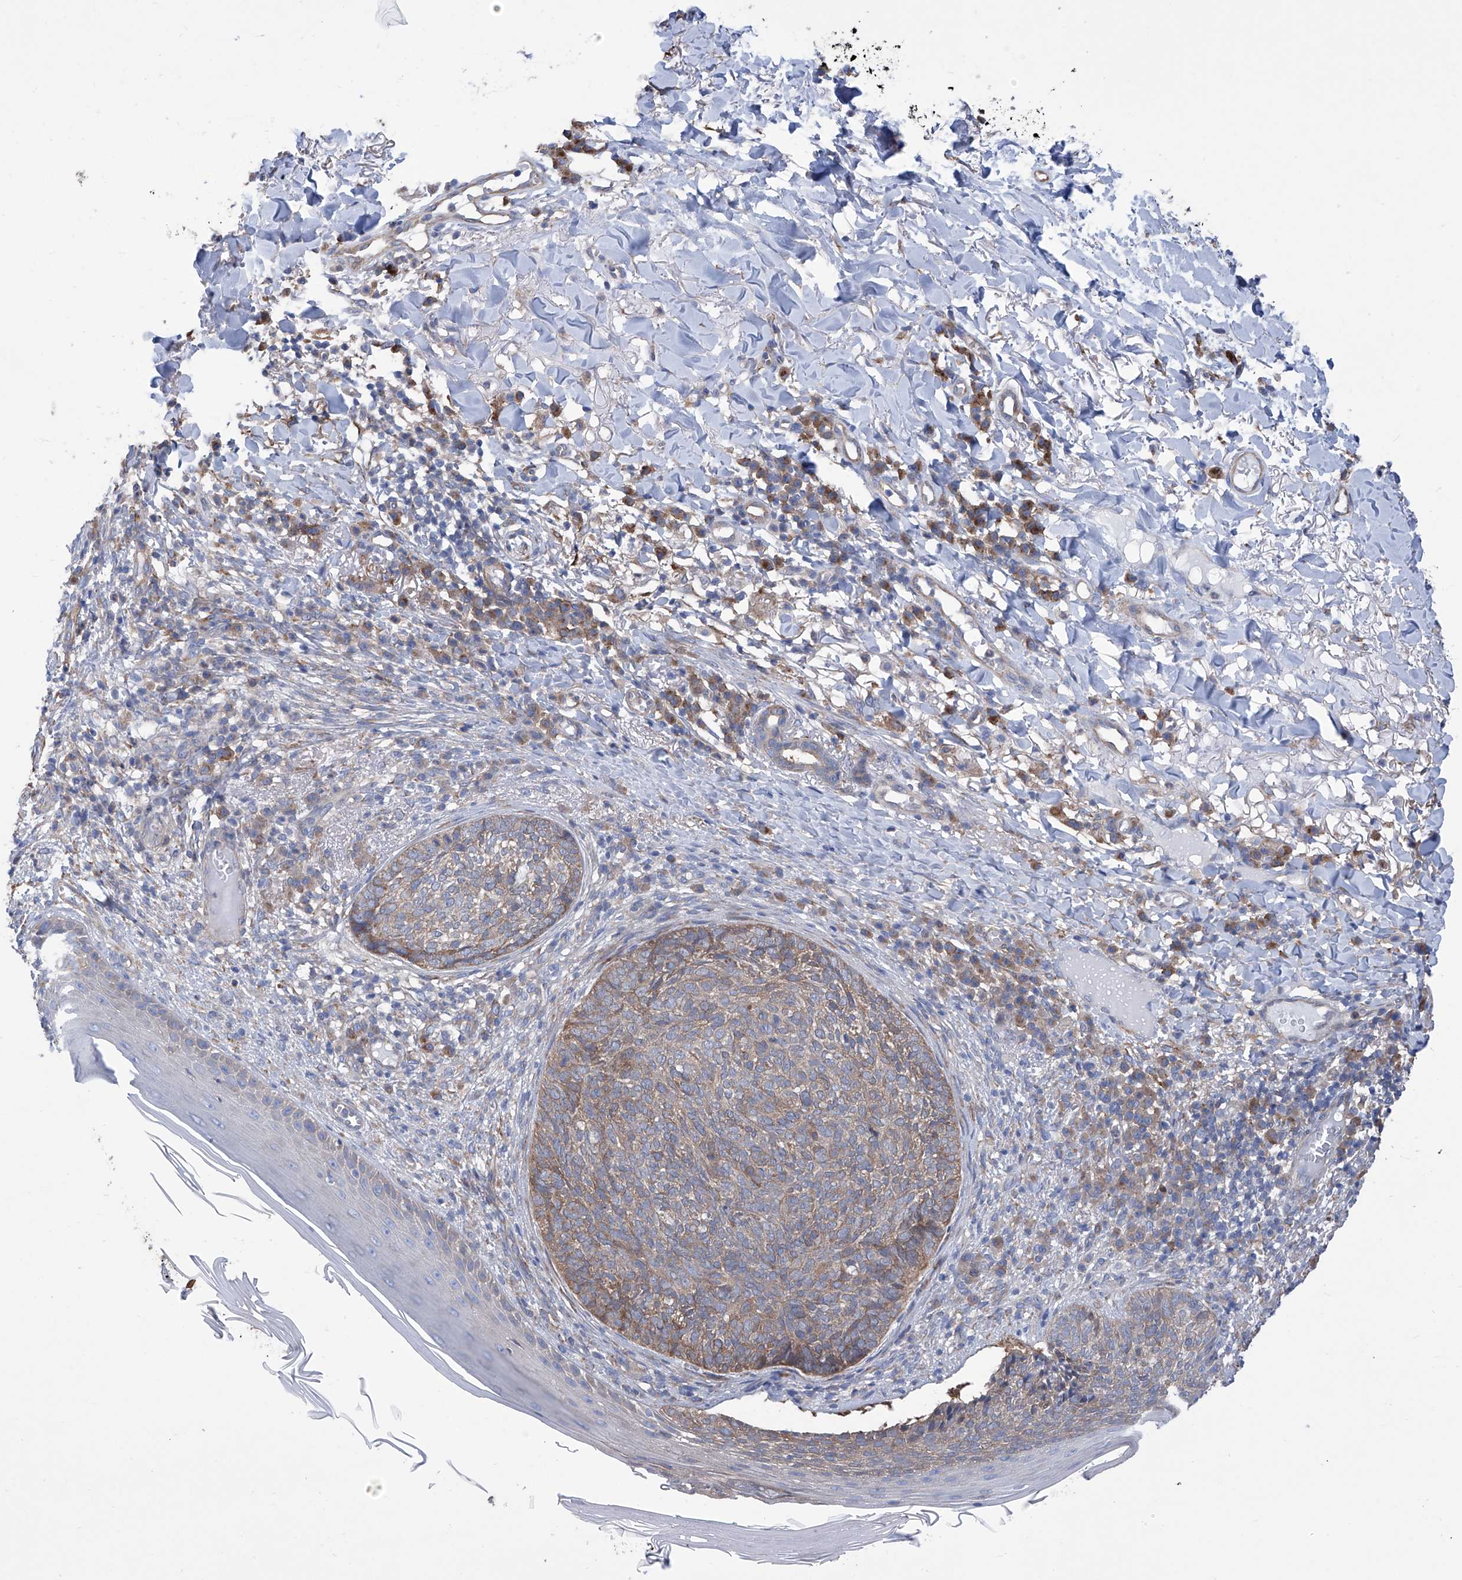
{"staining": {"intensity": "weak", "quantity": ">75%", "location": "cytoplasmic/membranous"}, "tissue": "skin cancer", "cell_type": "Tumor cells", "image_type": "cancer", "snomed": [{"axis": "morphology", "description": "Basal cell carcinoma"}, {"axis": "topography", "description": "Skin"}], "caption": "Brown immunohistochemical staining in skin cancer demonstrates weak cytoplasmic/membranous expression in about >75% of tumor cells. The protein of interest is shown in brown color, while the nuclei are stained blue.", "gene": "SMS", "patient": {"sex": "male", "age": 85}}